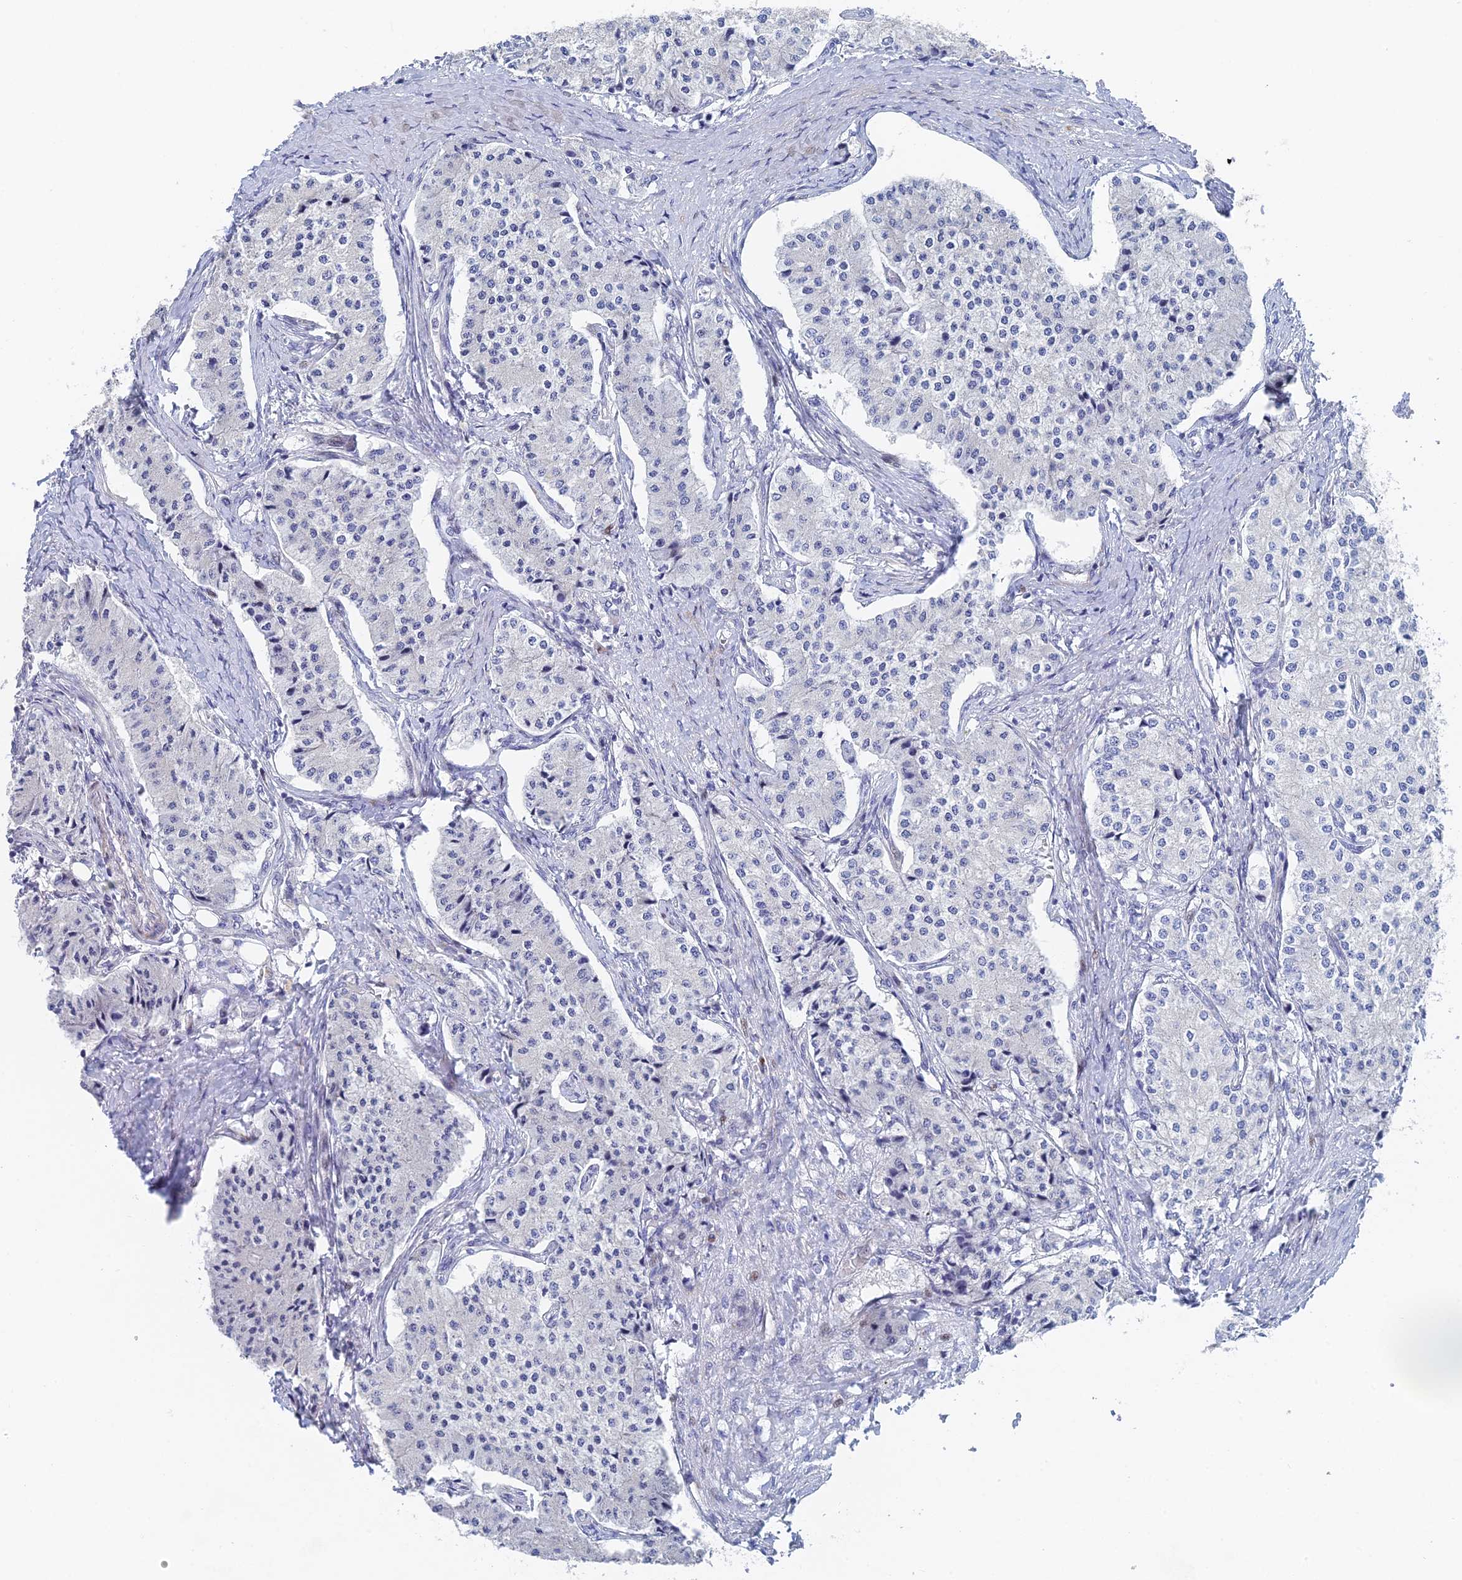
{"staining": {"intensity": "negative", "quantity": "none", "location": "none"}, "tissue": "carcinoid", "cell_type": "Tumor cells", "image_type": "cancer", "snomed": [{"axis": "morphology", "description": "Carcinoid, malignant, NOS"}, {"axis": "topography", "description": "Colon"}], "caption": "IHC image of human malignant carcinoid stained for a protein (brown), which exhibits no positivity in tumor cells. (Stains: DAB immunohistochemistry (IHC) with hematoxylin counter stain, Microscopy: brightfield microscopy at high magnification).", "gene": "DRGX", "patient": {"sex": "female", "age": 52}}